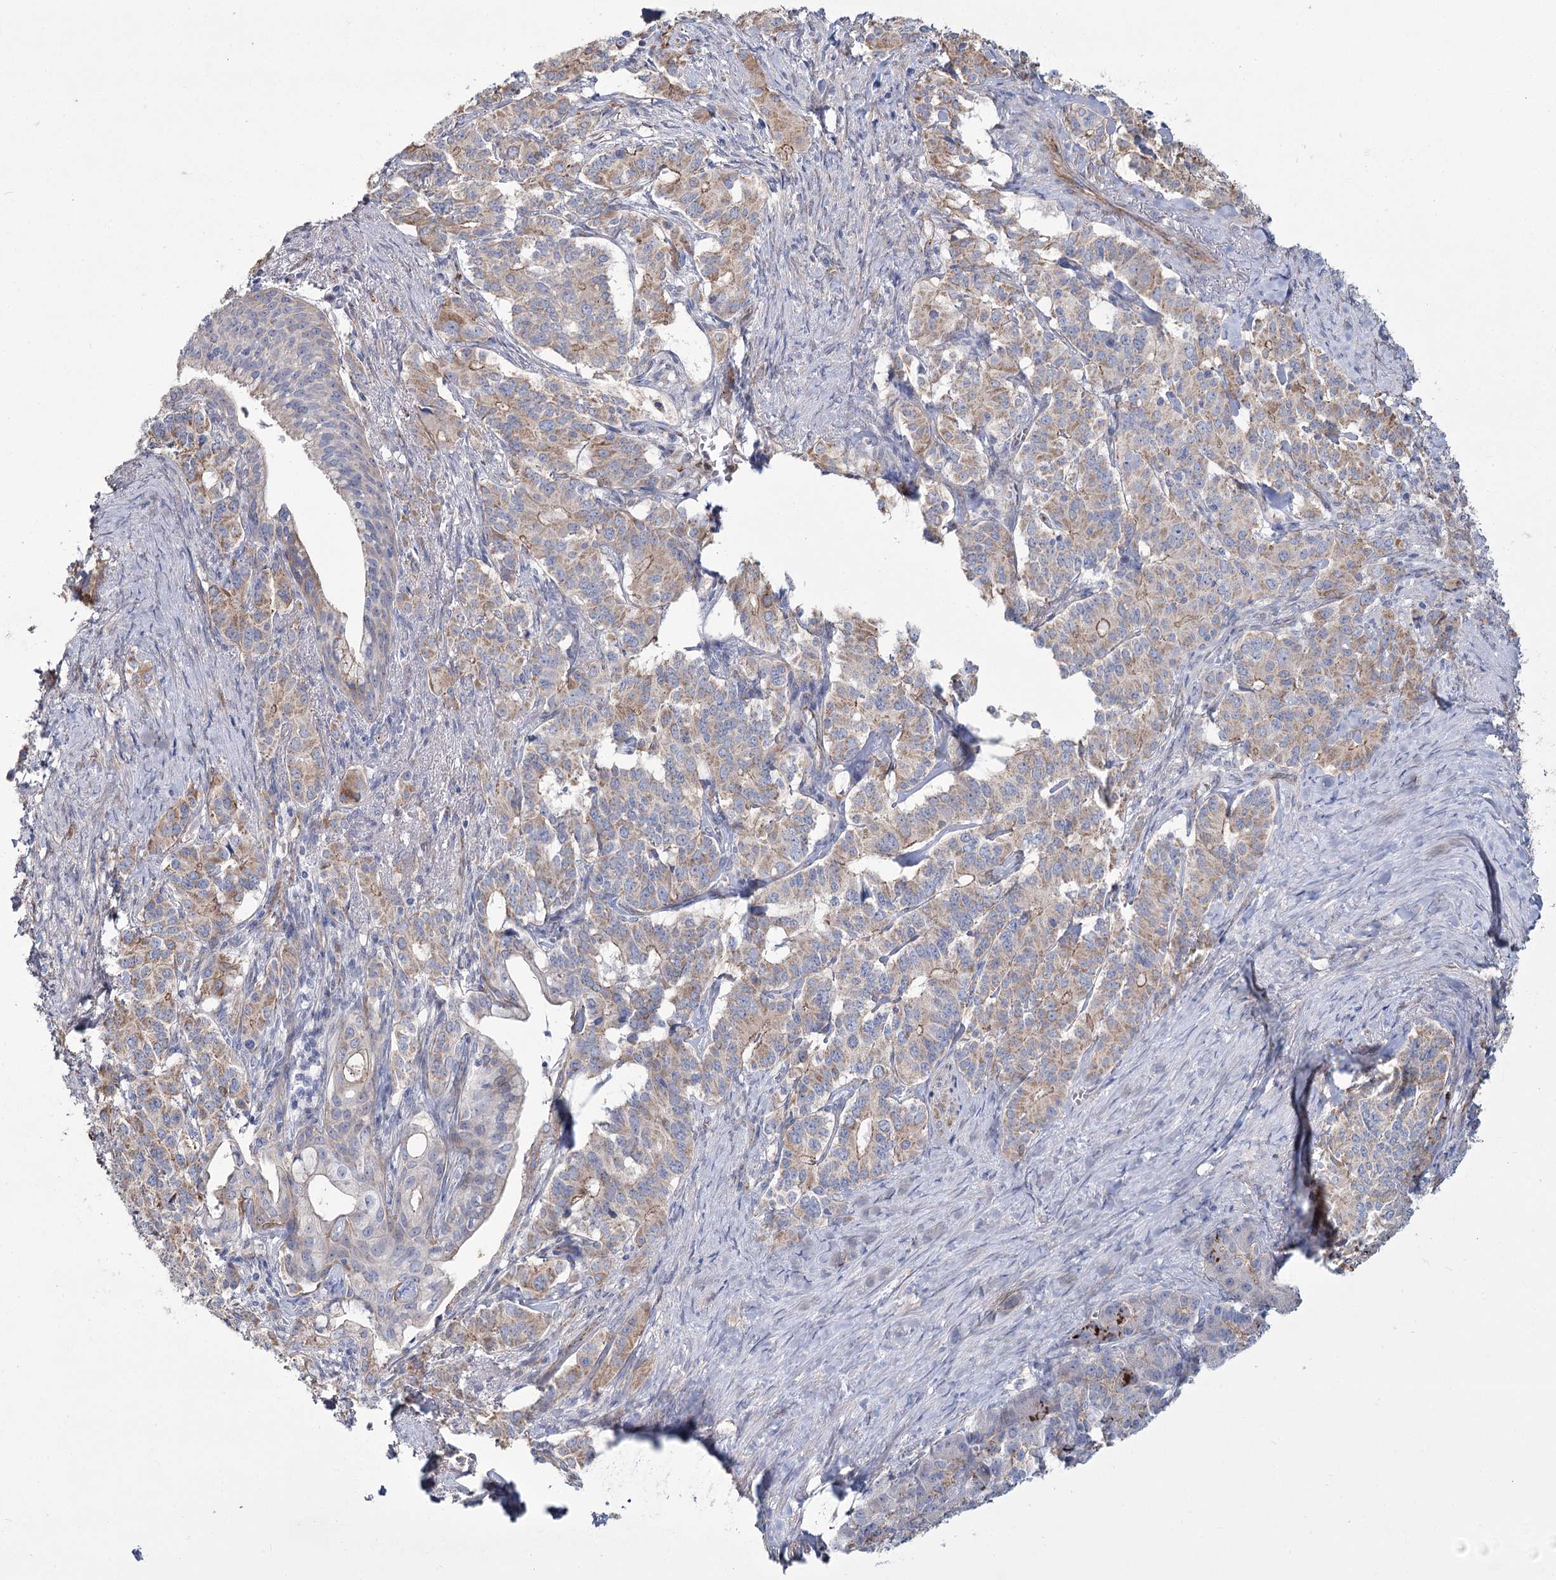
{"staining": {"intensity": "weak", "quantity": "25%-75%", "location": "cytoplasmic/membranous"}, "tissue": "pancreatic cancer", "cell_type": "Tumor cells", "image_type": "cancer", "snomed": [{"axis": "morphology", "description": "Adenocarcinoma, NOS"}, {"axis": "topography", "description": "Pancreas"}], "caption": "Immunohistochemistry (IHC) image of neoplastic tissue: pancreatic cancer stained using immunohistochemistry (IHC) reveals low levels of weak protein expression localized specifically in the cytoplasmic/membranous of tumor cells, appearing as a cytoplasmic/membranous brown color.", "gene": "ME3", "patient": {"sex": "female", "age": 74}}